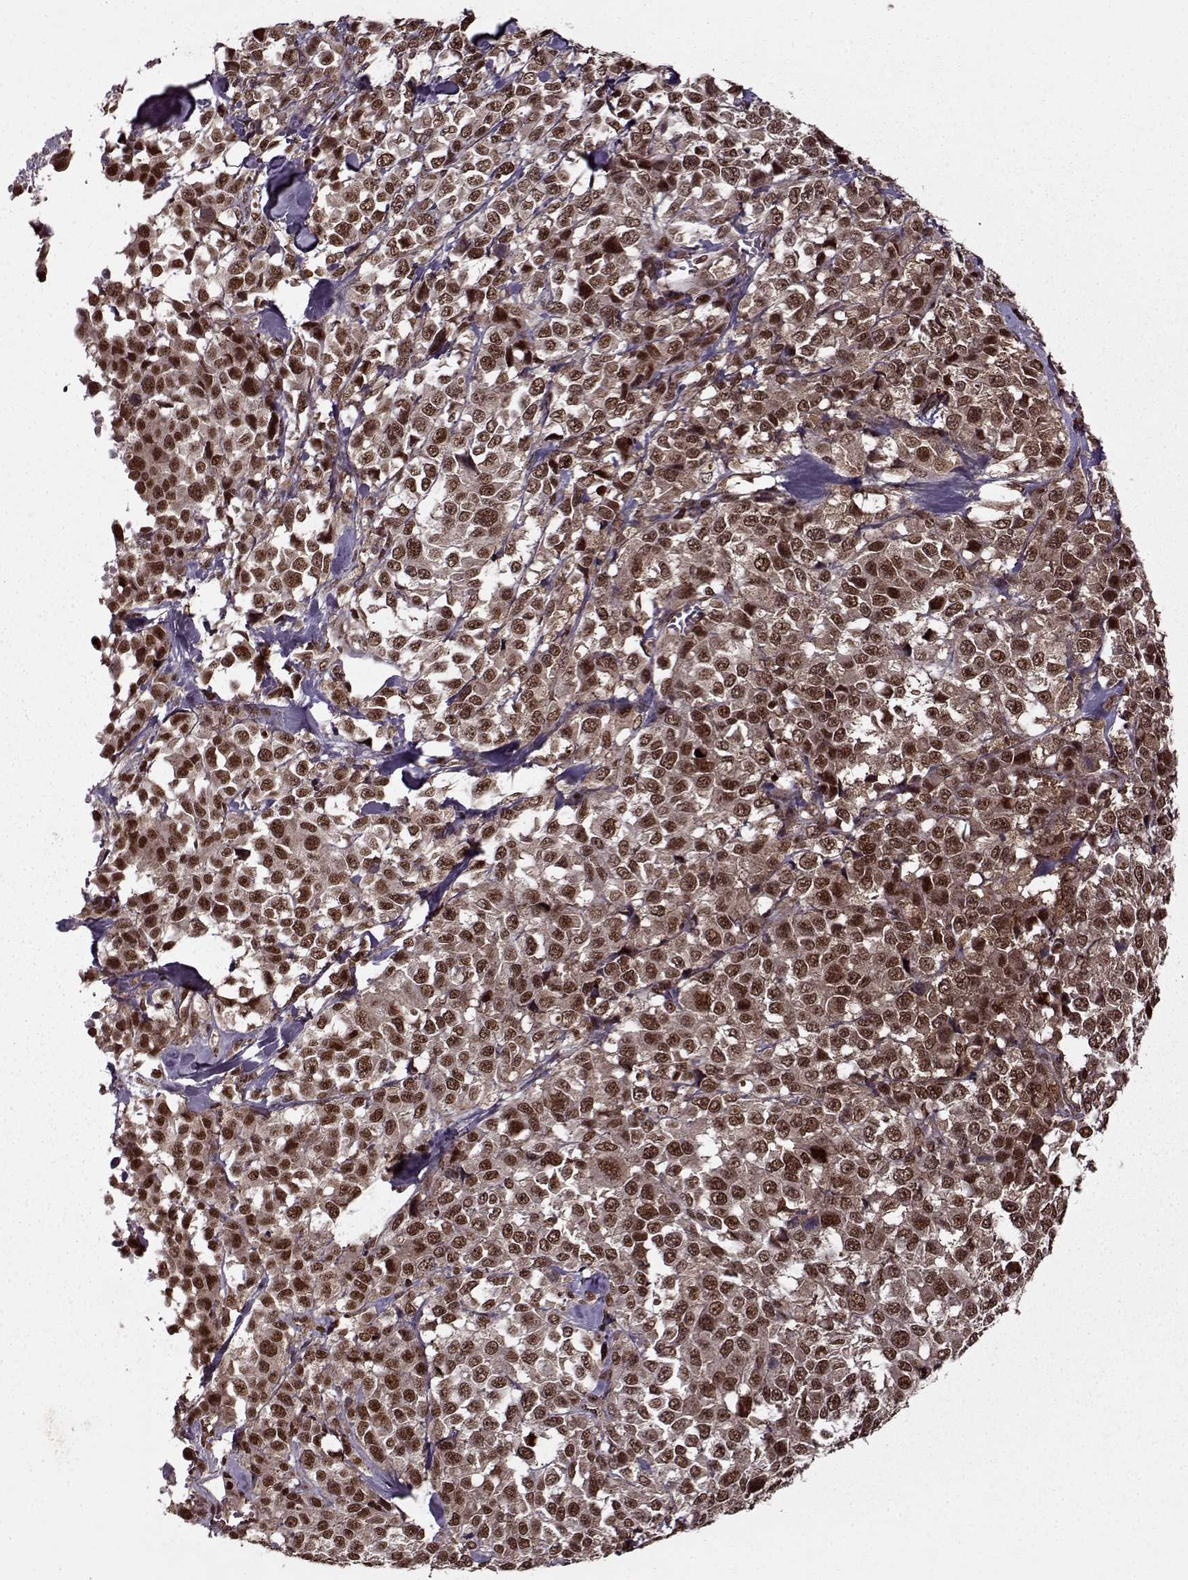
{"staining": {"intensity": "strong", "quantity": ">75%", "location": "nuclear"}, "tissue": "melanoma", "cell_type": "Tumor cells", "image_type": "cancer", "snomed": [{"axis": "morphology", "description": "Malignant melanoma, Metastatic site"}, {"axis": "topography", "description": "Skin"}], "caption": "About >75% of tumor cells in human malignant melanoma (metastatic site) reveal strong nuclear protein positivity as visualized by brown immunohistochemical staining.", "gene": "PSMA7", "patient": {"sex": "male", "age": 84}}